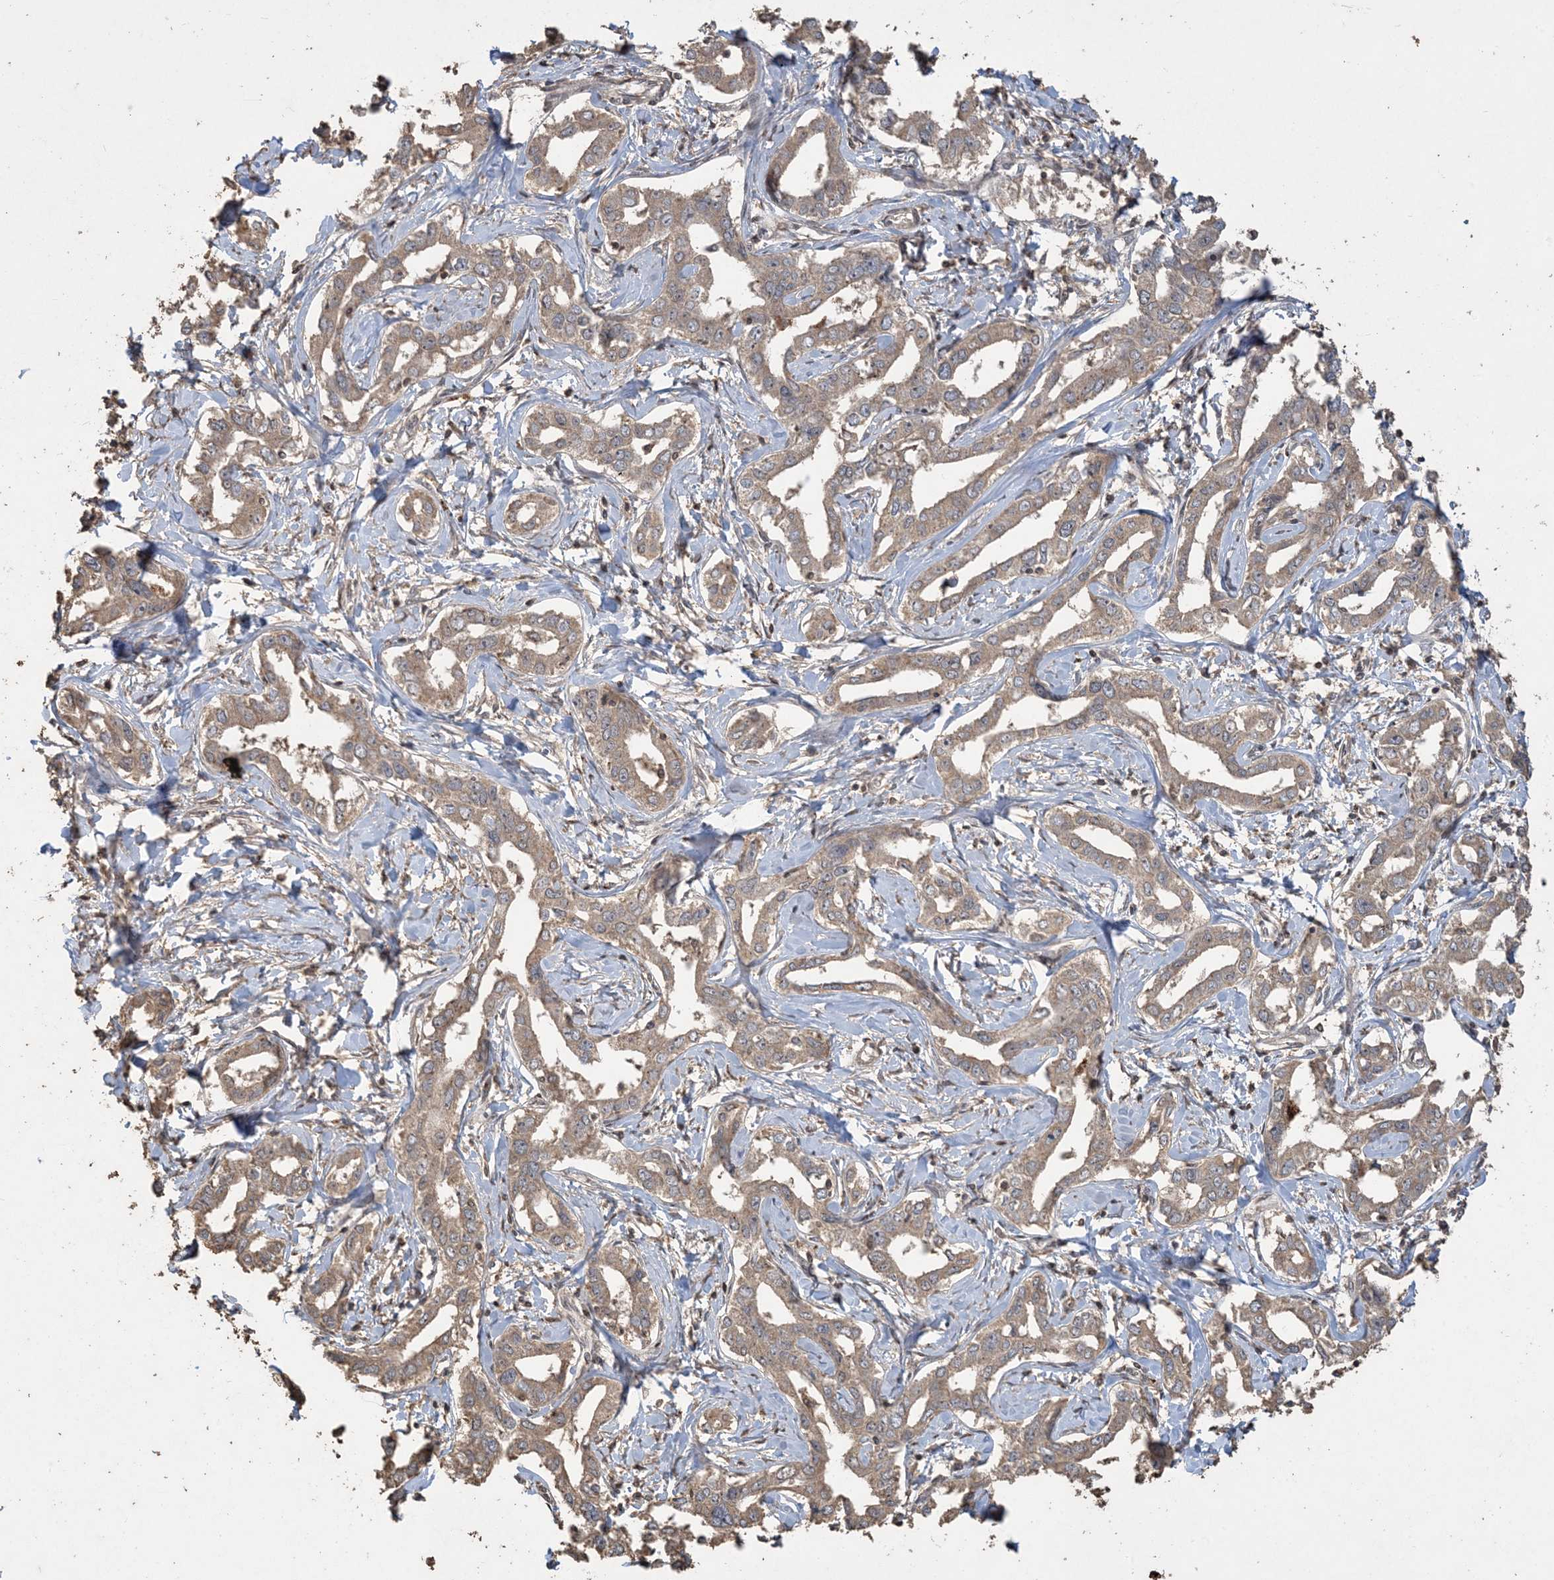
{"staining": {"intensity": "moderate", "quantity": ">75%", "location": "cytoplasmic/membranous"}, "tissue": "liver cancer", "cell_type": "Tumor cells", "image_type": "cancer", "snomed": [{"axis": "morphology", "description": "Cholangiocarcinoma"}, {"axis": "topography", "description": "Liver"}], "caption": "Moderate cytoplasmic/membranous expression is appreciated in about >75% of tumor cells in cholangiocarcinoma (liver).", "gene": "EFCAB8", "patient": {"sex": "male", "age": 59}}